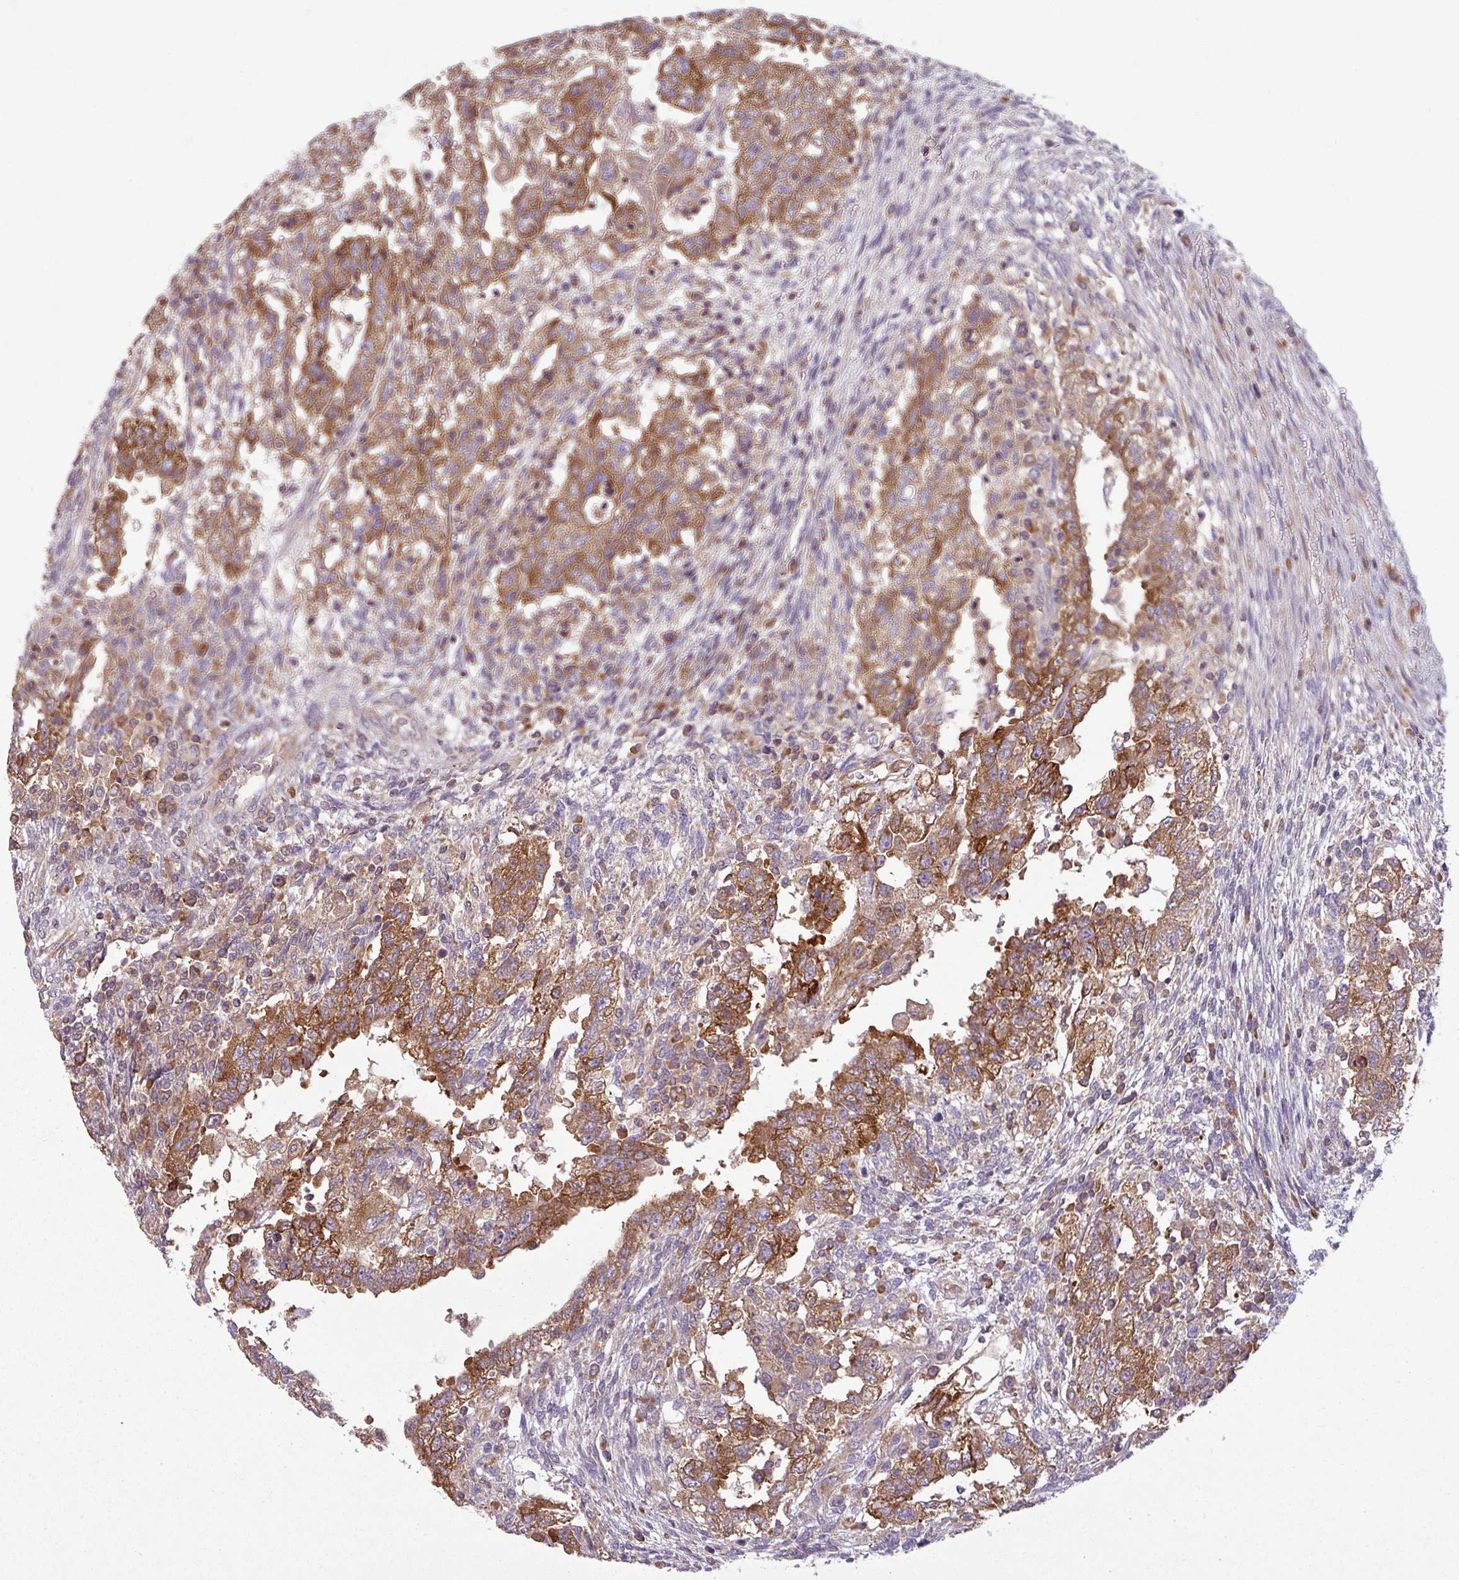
{"staining": {"intensity": "moderate", "quantity": ">75%", "location": "cytoplasmic/membranous"}, "tissue": "testis cancer", "cell_type": "Tumor cells", "image_type": "cancer", "snomed": [{"axis": "morphology", "description": "Carcinoma, Embryonal, NOS"}, {"axis": "topography", "description": "Testis"}], "caption": "Human embryonal carcinoma (testis) stained with a brown dye displays moderate cytoplasmic/membranous positive staining in approximately >75% of tumor cells.", "gene": "LRRC74B", "patient": {"sex": "male", "age": 26}}